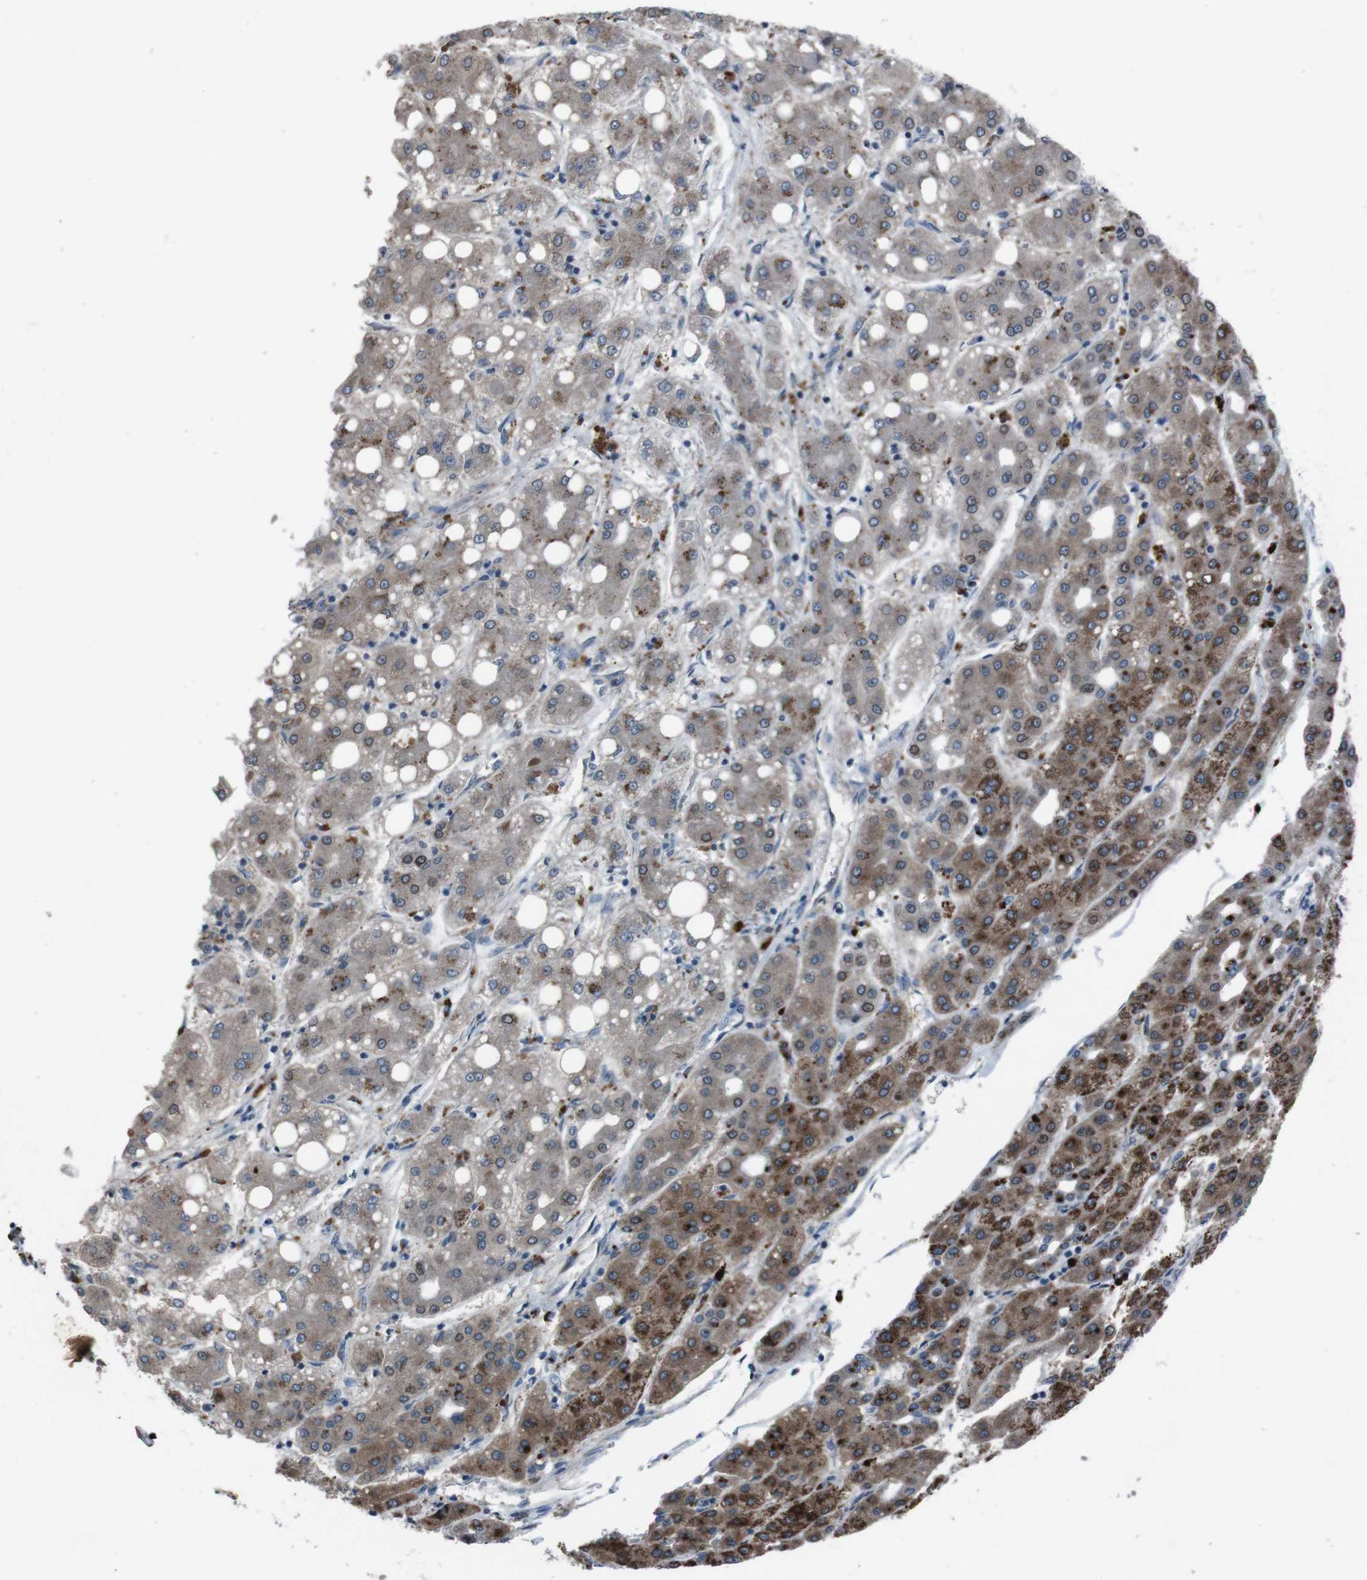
{"staining": {"intensity": "strong", "quantity": "25%-75%", "location": "cytoplasmic/membranous,nuclear"}, "tissue": "liver cancer", "cell_type": "Tumor cells", "image_type": "cancer", "snomed": [{"axis": "morphology", "description": "Carcinoma, Hepatocellular, NOS"}, {"axis": "topography", "description": "Liver"}], "caption": "Liver cancer tissue exhibits strong cytoplasmic/membranous and nuclear staining in approximately 25%-75% of tumor cells, visualized by immunohistochemistry.", "gene": "EFNA5", "patient": {"sex": "male", "age": 65}}